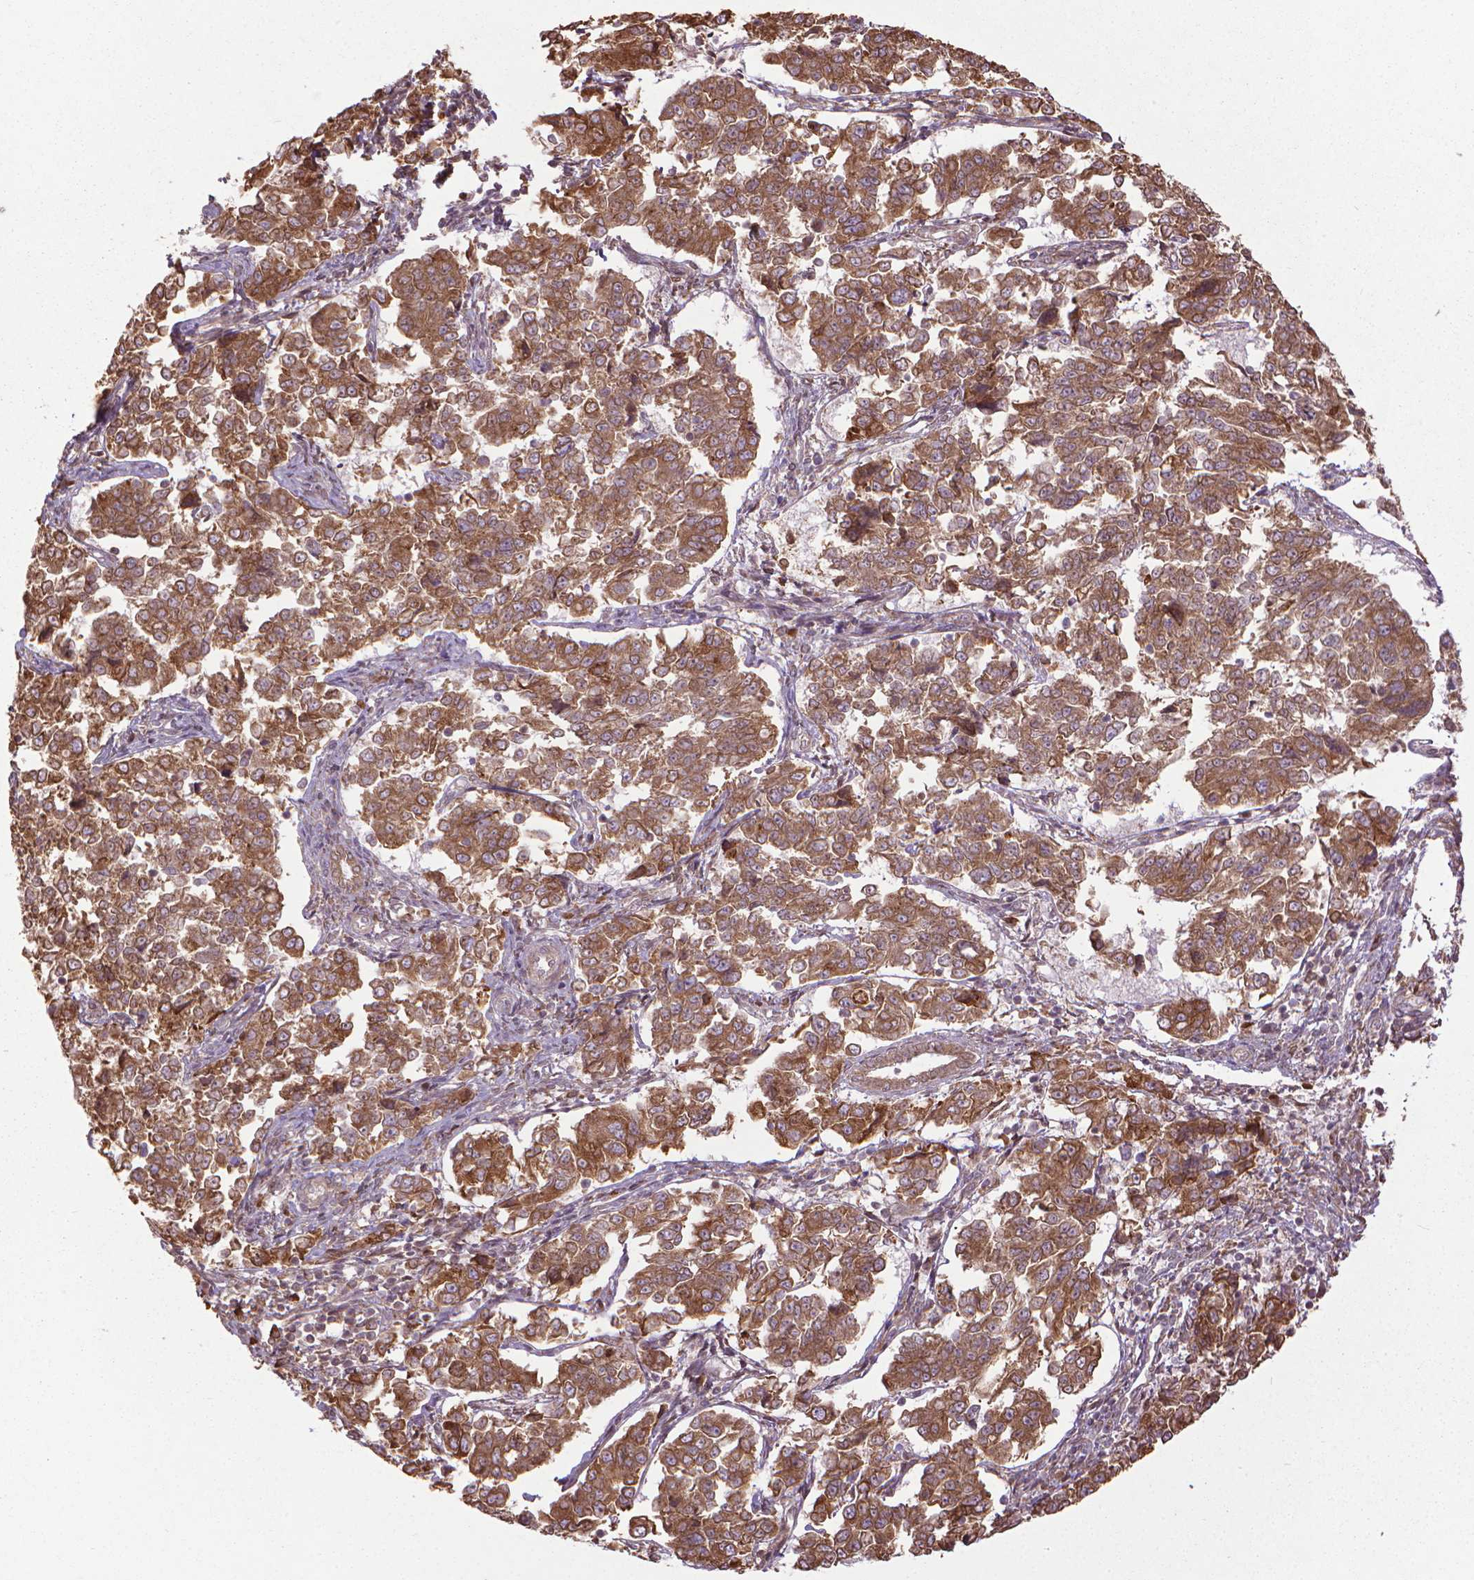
{"staining": {"intensity": "moderate", "quantity": ">75%", "location": "cytoplasmic/membranous"}, "tissue": "endometrial cancer", "cell_type": "Tumor cells", "image_type": "cancer", "snomed": [{"axis": "morphology", "description": "Adenocarcinoma, NOS"}, {"axis": "topography", "description": "Endometrium"}], "caption": "IHC image of neoplastic tissue: endometrial cancer (adenocarcinoma) stained using immunohistochemistry shows medium levels of moderate protein expression localized specifically in the cytoplasmic/membranous of tumor cells, appearing as a cytoplasmic/membranous brown color.", "gene": "GAS1", "patient": {"sex": "female", "age": 43}}